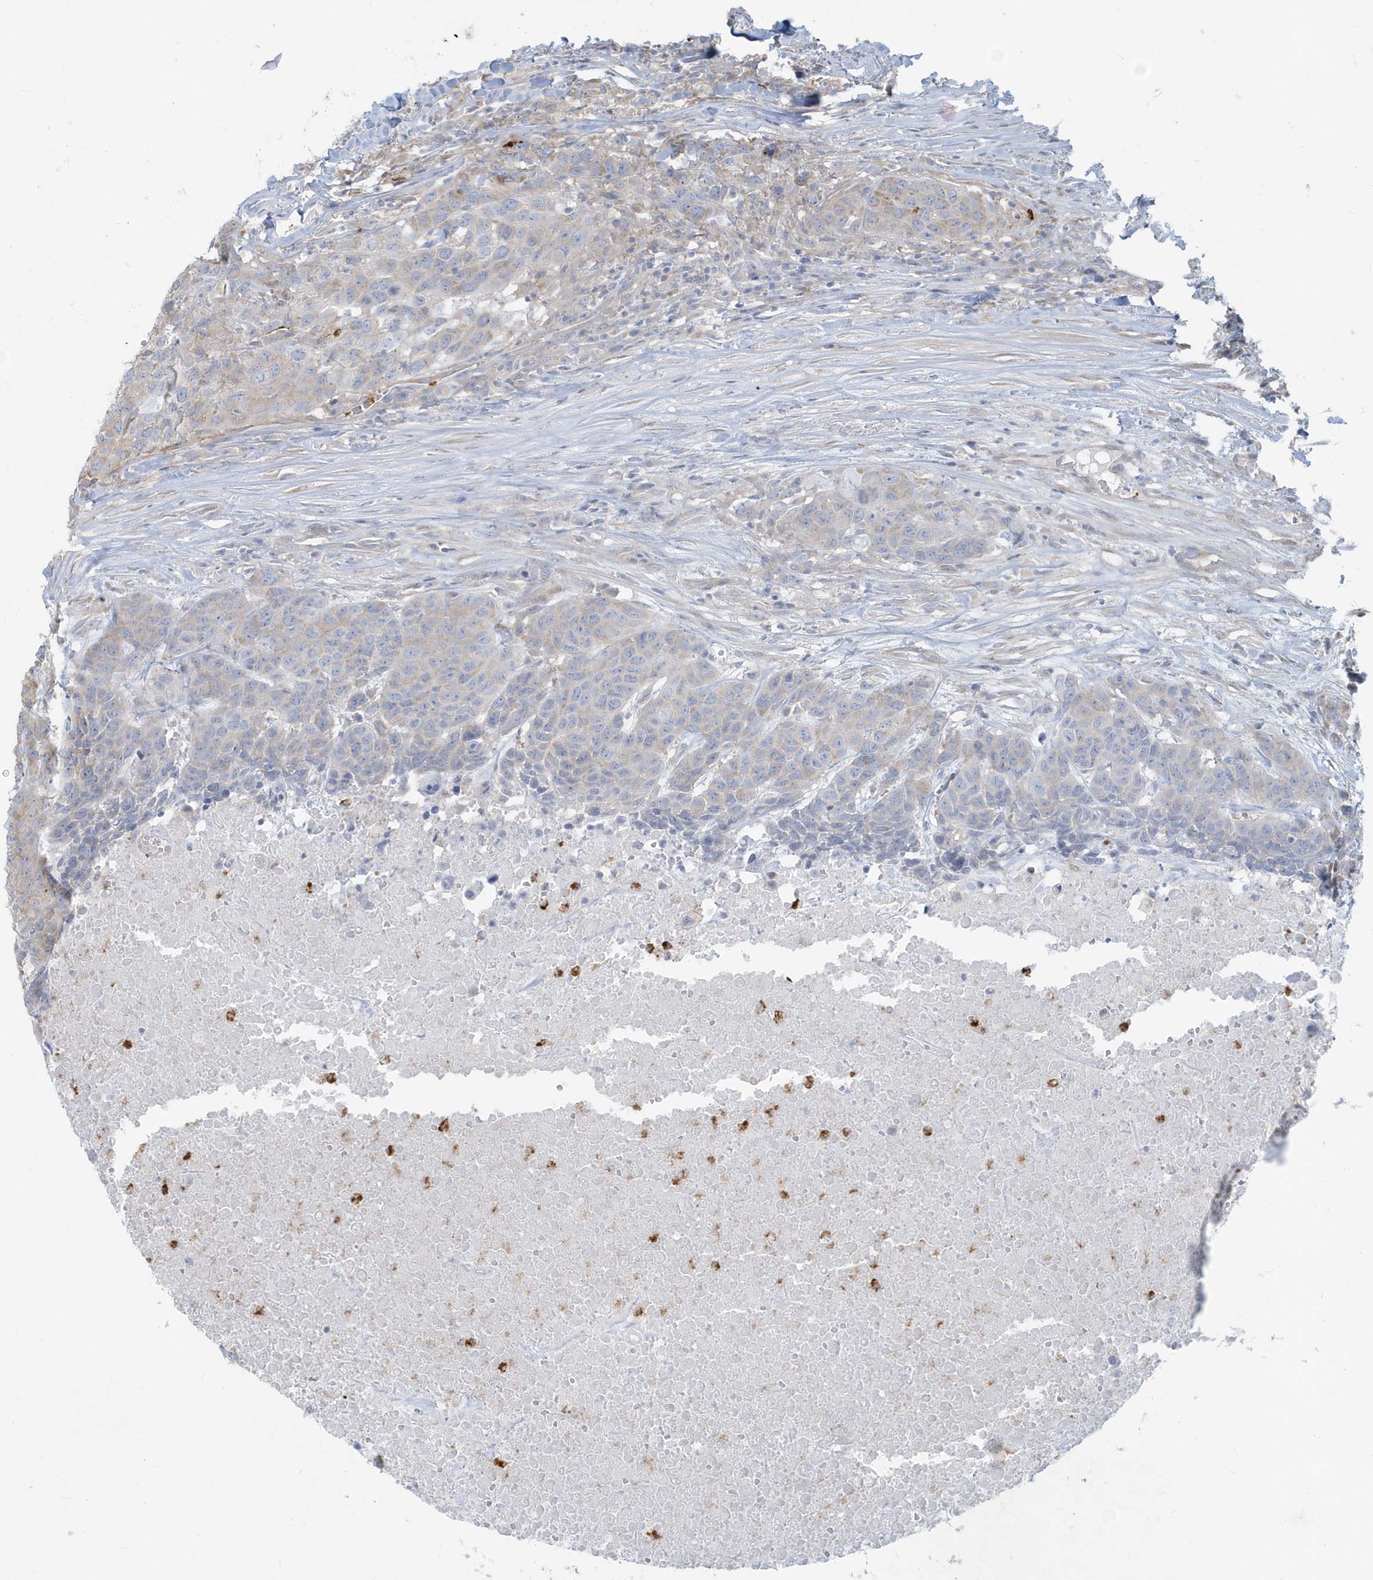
{"staining": {"intensity": "negative", "quantity": "none", "location": "none"}, "tissue": "head and neck cancer", "cell_type": "Tumor cells", "image_type": "cancer", "snomed": [{"axis": "morphology", "description": "Squamous cell carcinoma, NOS"}, {"axis": "topography", "description": "Head-Neck"}], "caption": "Immunohistochemistry (IHC) histopathology image of squamous cell carcinoma (head and neck) stained for a protein (brown), which displays no expression in tumor cells. (DAB IHC, high magnification).", "gene": "CCNJ", "patient": {"sex": "male", "age": 66}}